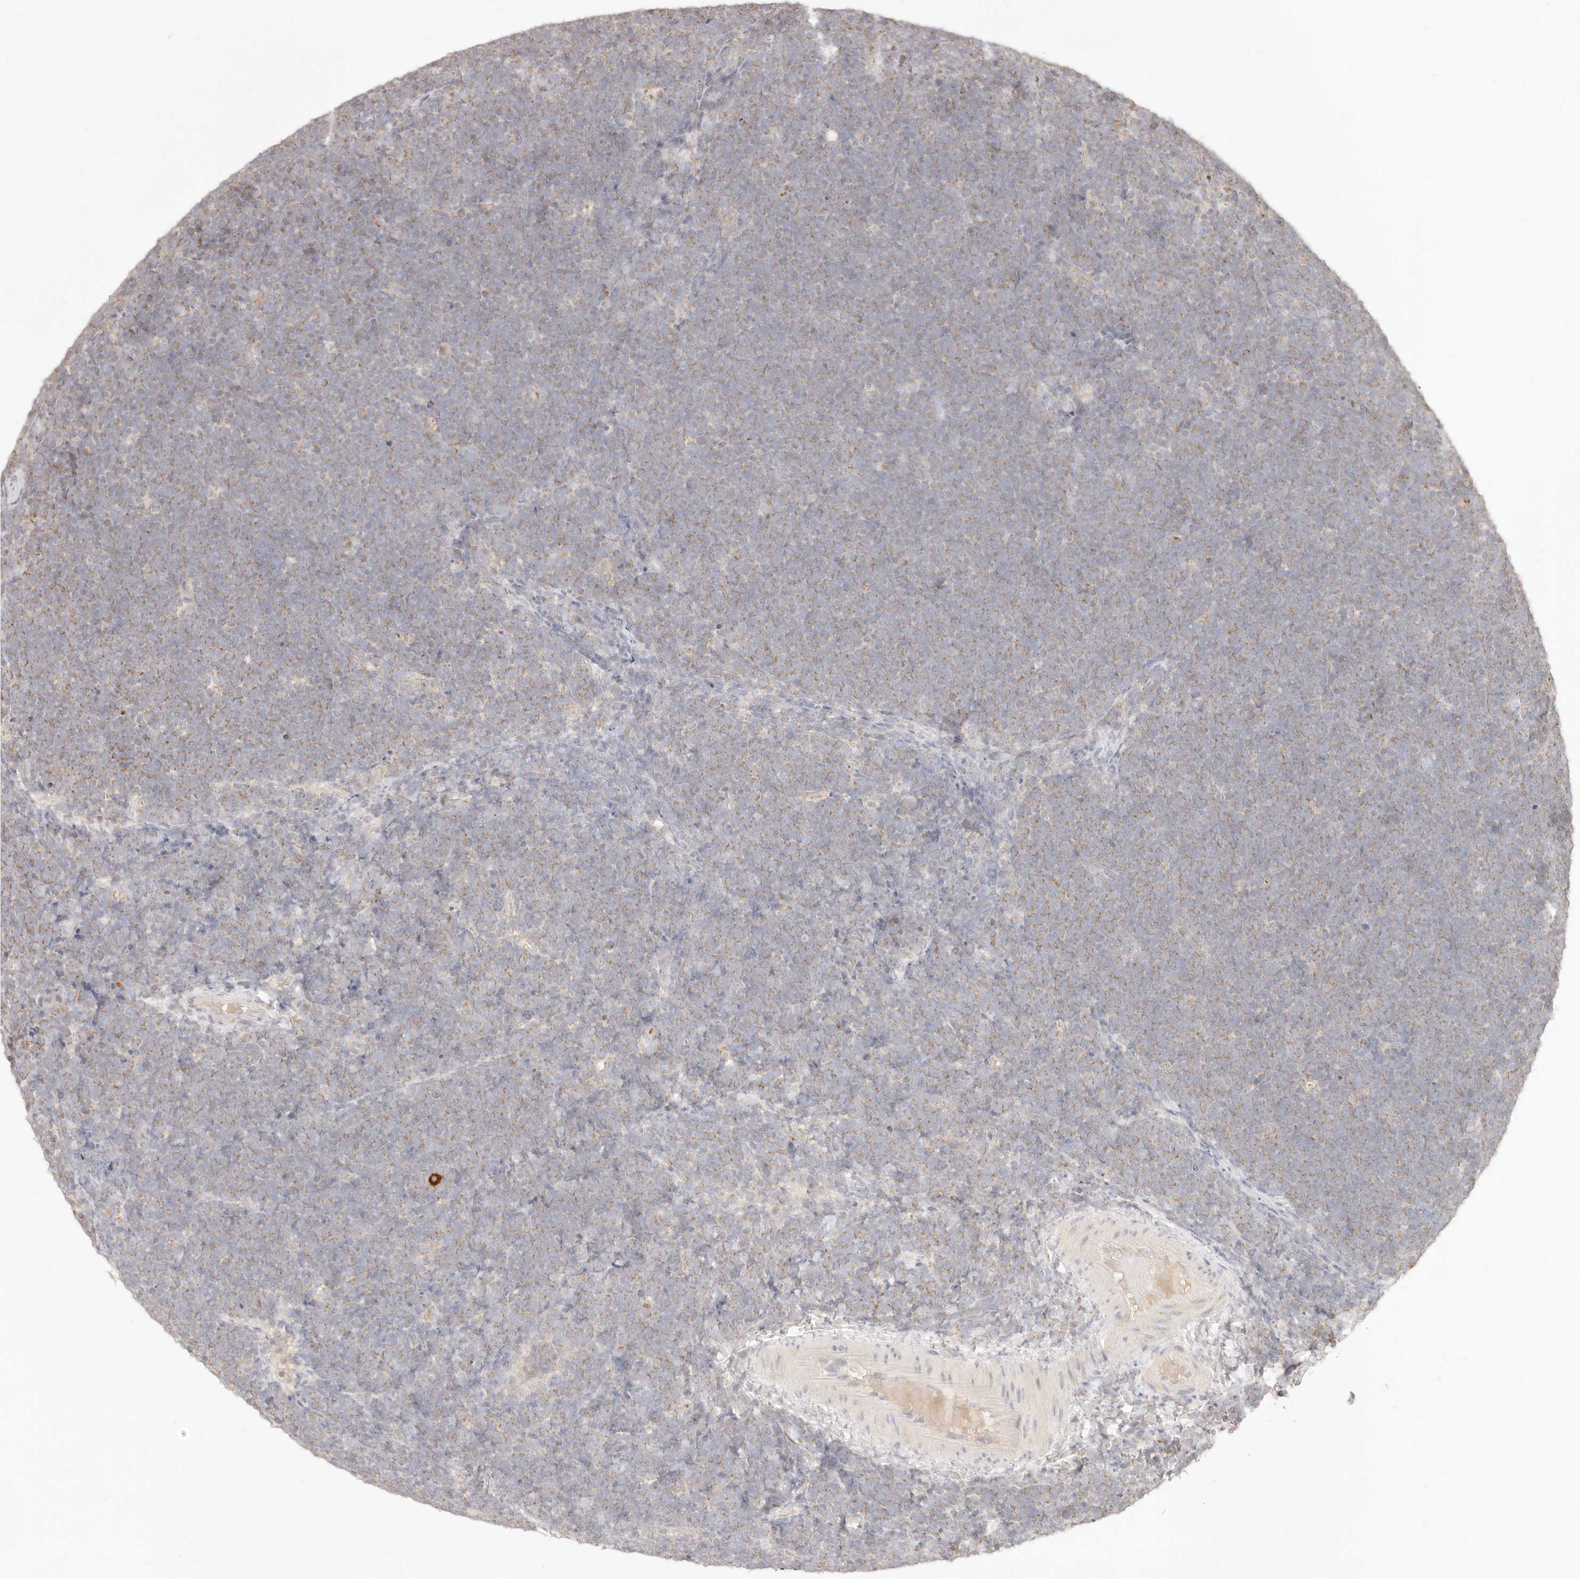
{"staining": {"intensity": "weak", "quantity": "25%-75%", "location": "cytoplasmic/membranous"}, "tissue": "lymphoma", "cell_type": "Tumor cells", "image_type": "cancer", "snomed": [{"axis": "morphology", "description": "Malignant lymphoma, non-Hodgkin's type, High grade"}, {"axis": "topography", "description": "Lymph node"}], "caption": "The histopathology image reveals immunohistochemical staining of malignant lymphoma, non-Hodgkin's type (high-grade). There is weak cytoplasmic/membranous expression is identified in approximately 25%-75% of tumor cells.", "gene": "CPLANE2", "patient": {"sex": "male", "age": 13}}